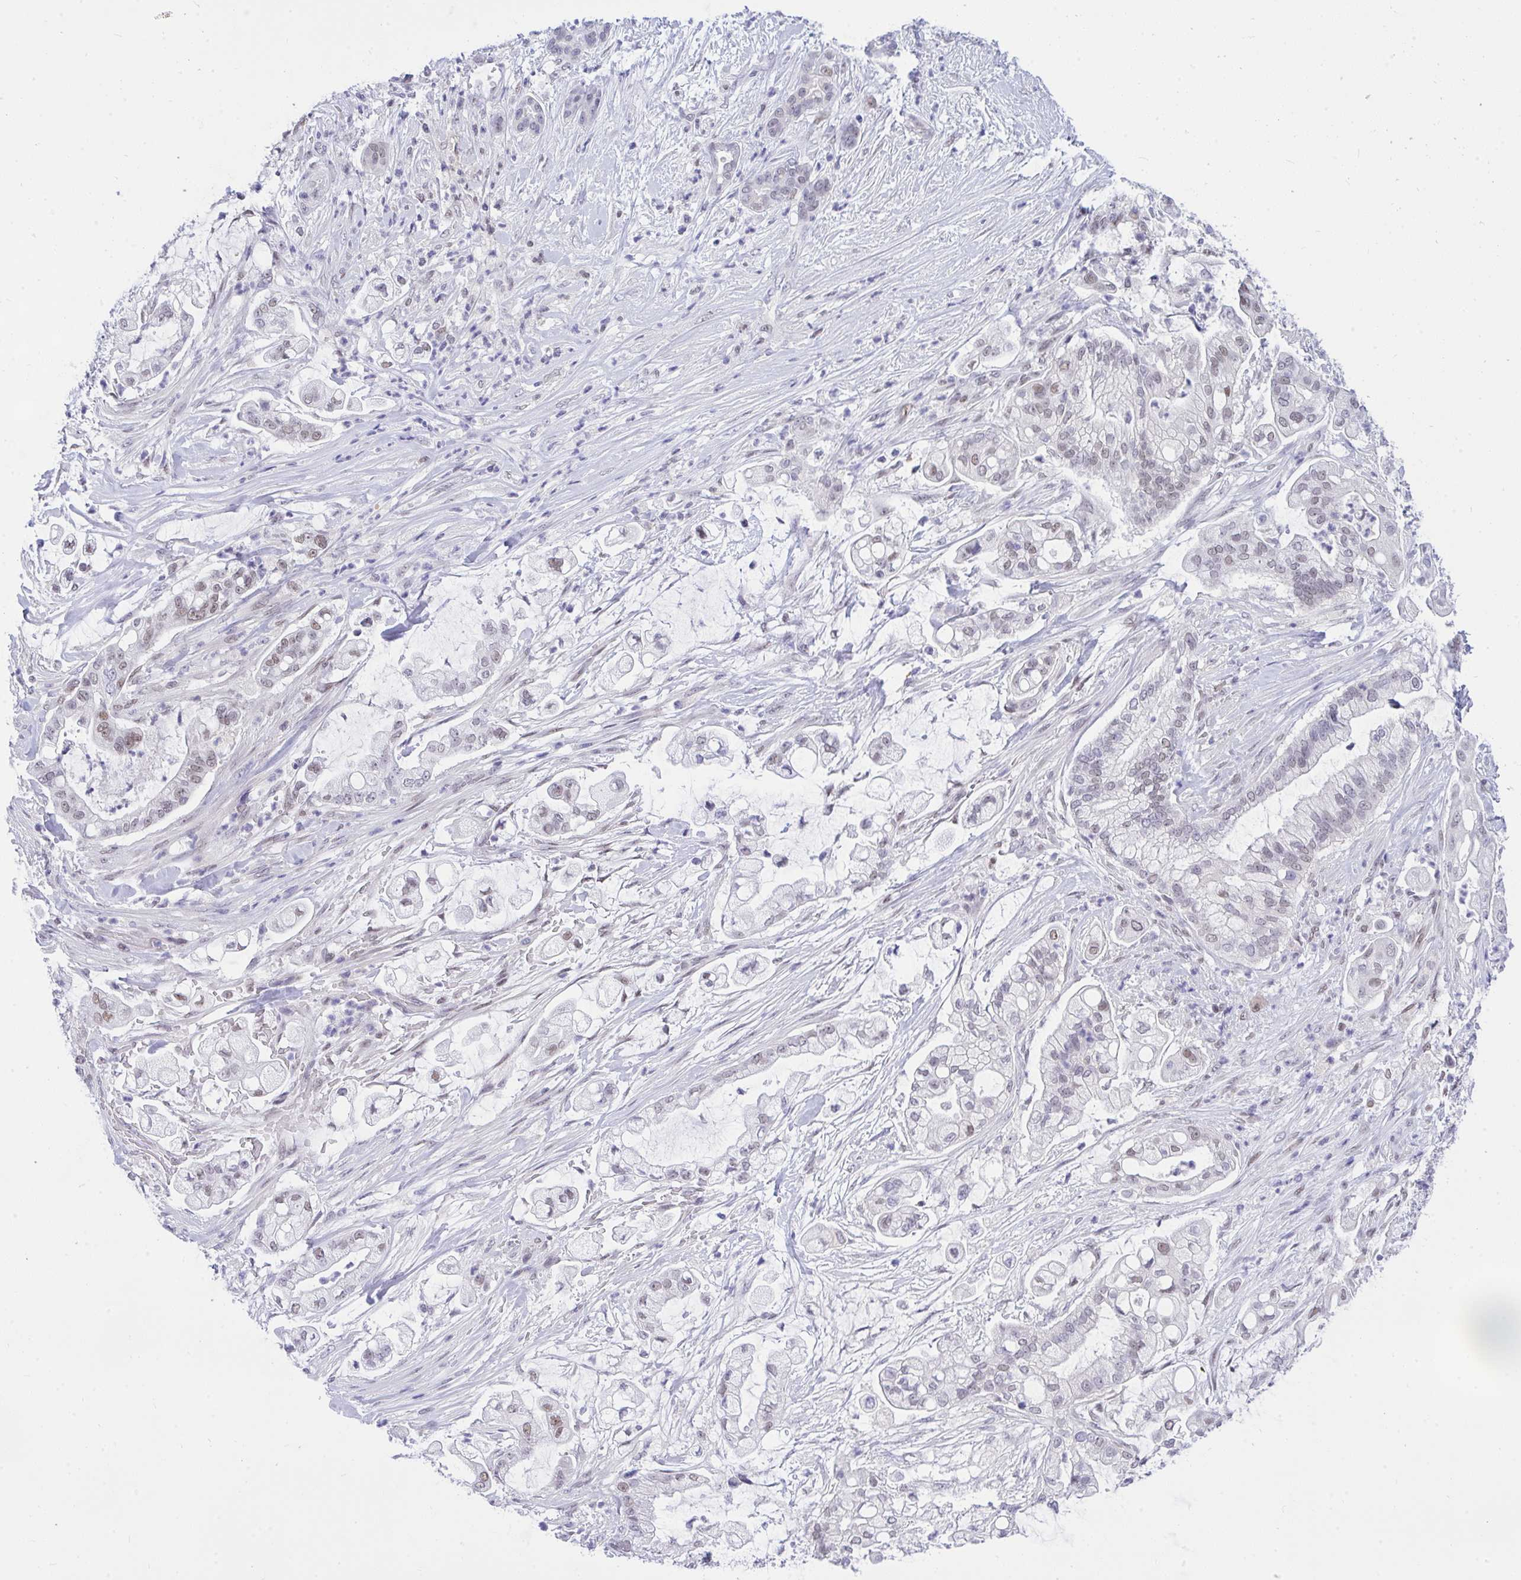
{"staining": {"intensity": "weak", "quantity": "<25%", "location": "nuclear"}, "tissue": "pancreatic cancer", "cell_type": "Tumor cells", "image_type": "cancer", "snomed": [{"axis": "morphology", "description": "Adenocarcinoma, NOS"}, {"axis": "topography", "description": "Pancreas"}], "caption": "IHC of human pancreatic cancer (adenocarcinoma) reveals no staining in tumor cells.", "gene": "THOP1", "patient": {"sex": "female", "age": 69}}